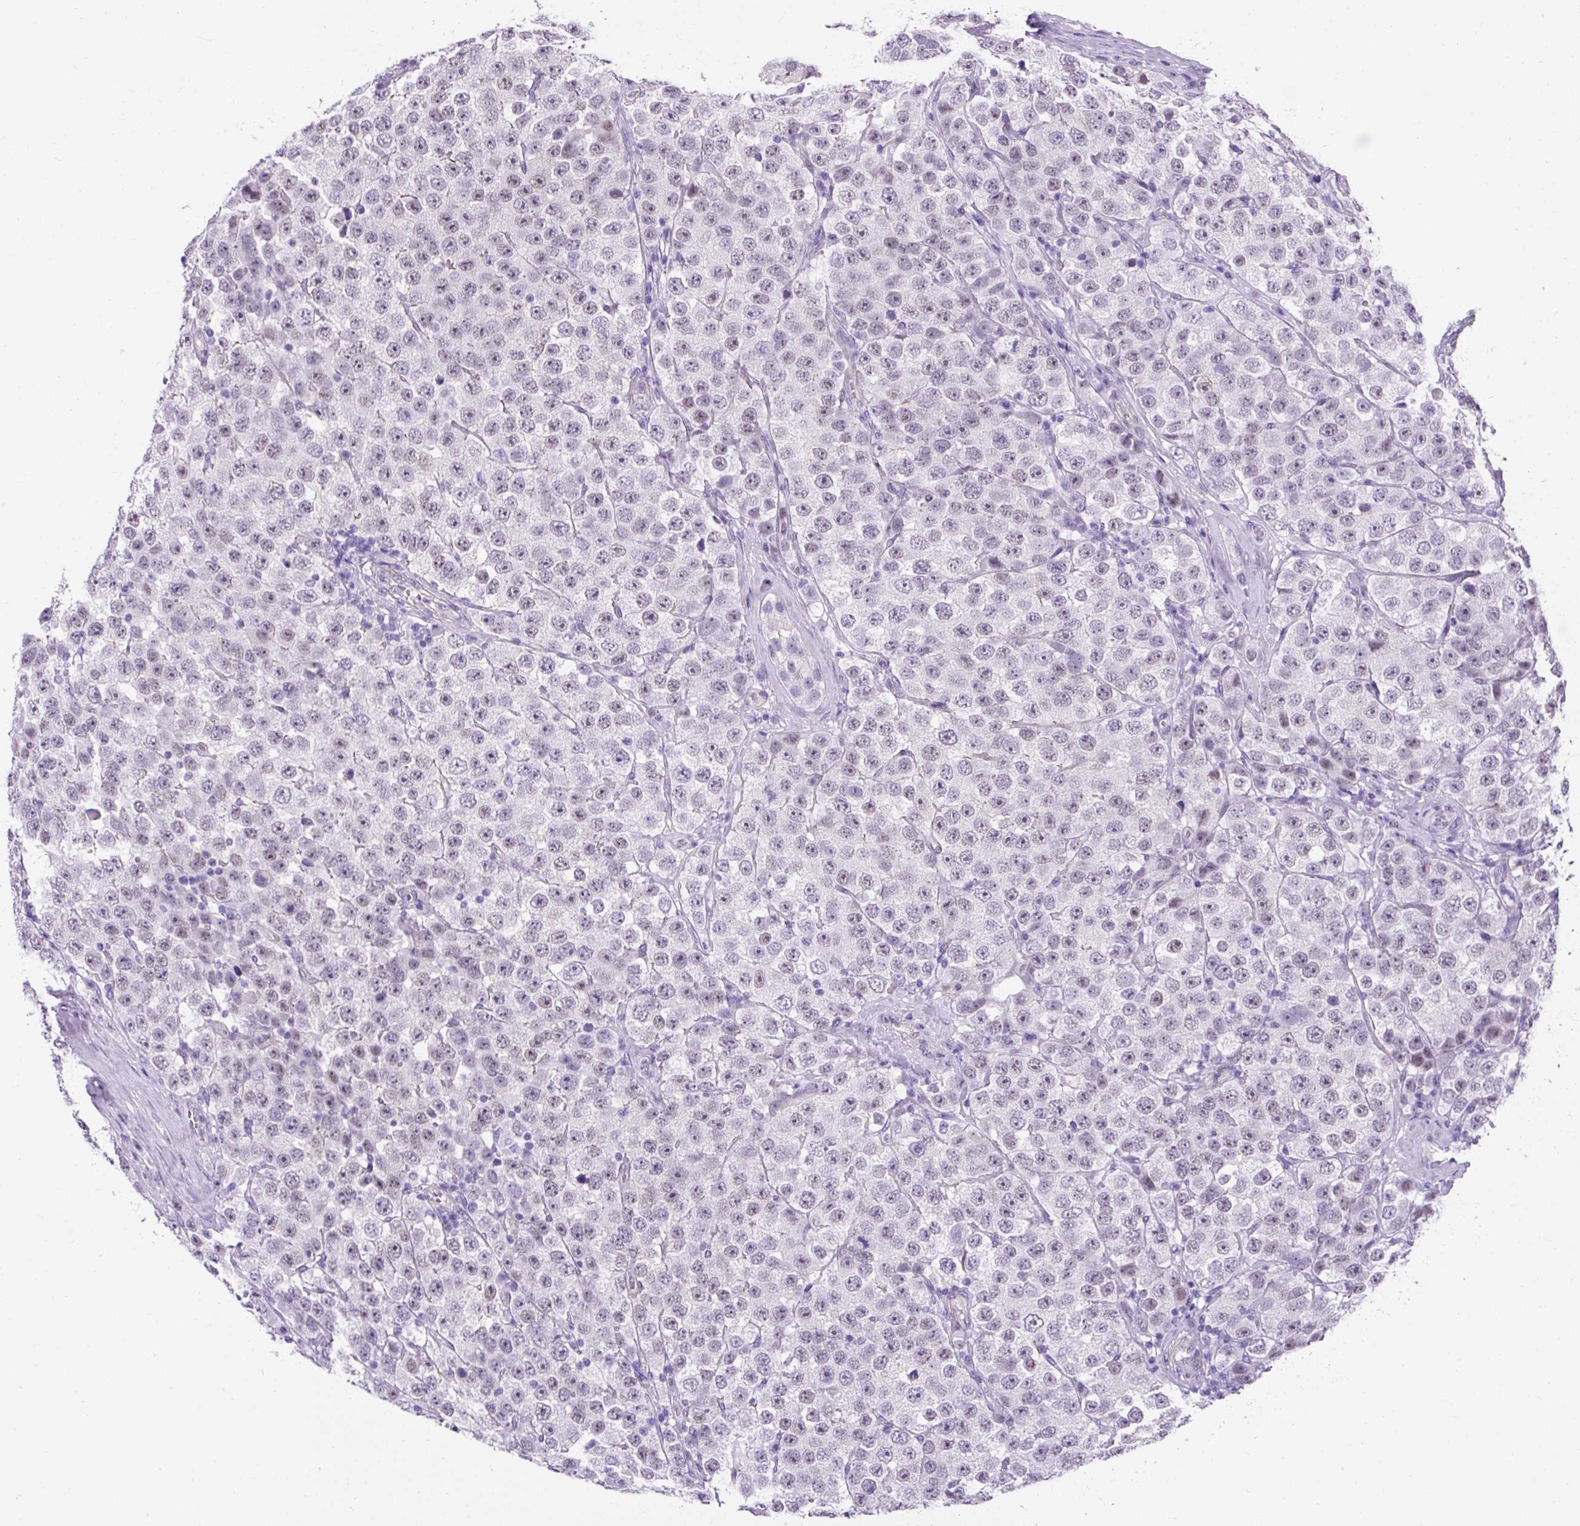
{"staining": {"intensity": "negative", "quantity": "none", "location": "none"}, "tissue": "testis cancer", "cell_type": "Tumor cells", "image_type": "cancer", "snomed": [{"axis": "morphology", "description": "Seminoma, NOS"}, {"axis": "topography", "description": "Testis"}], "caption": "Immunohistochemical staining of testis cancer (seminoma) shows no significant positivity in tumor cells.", "gene": "KRT12", "patient": {"sex": "male", "age": 28}}